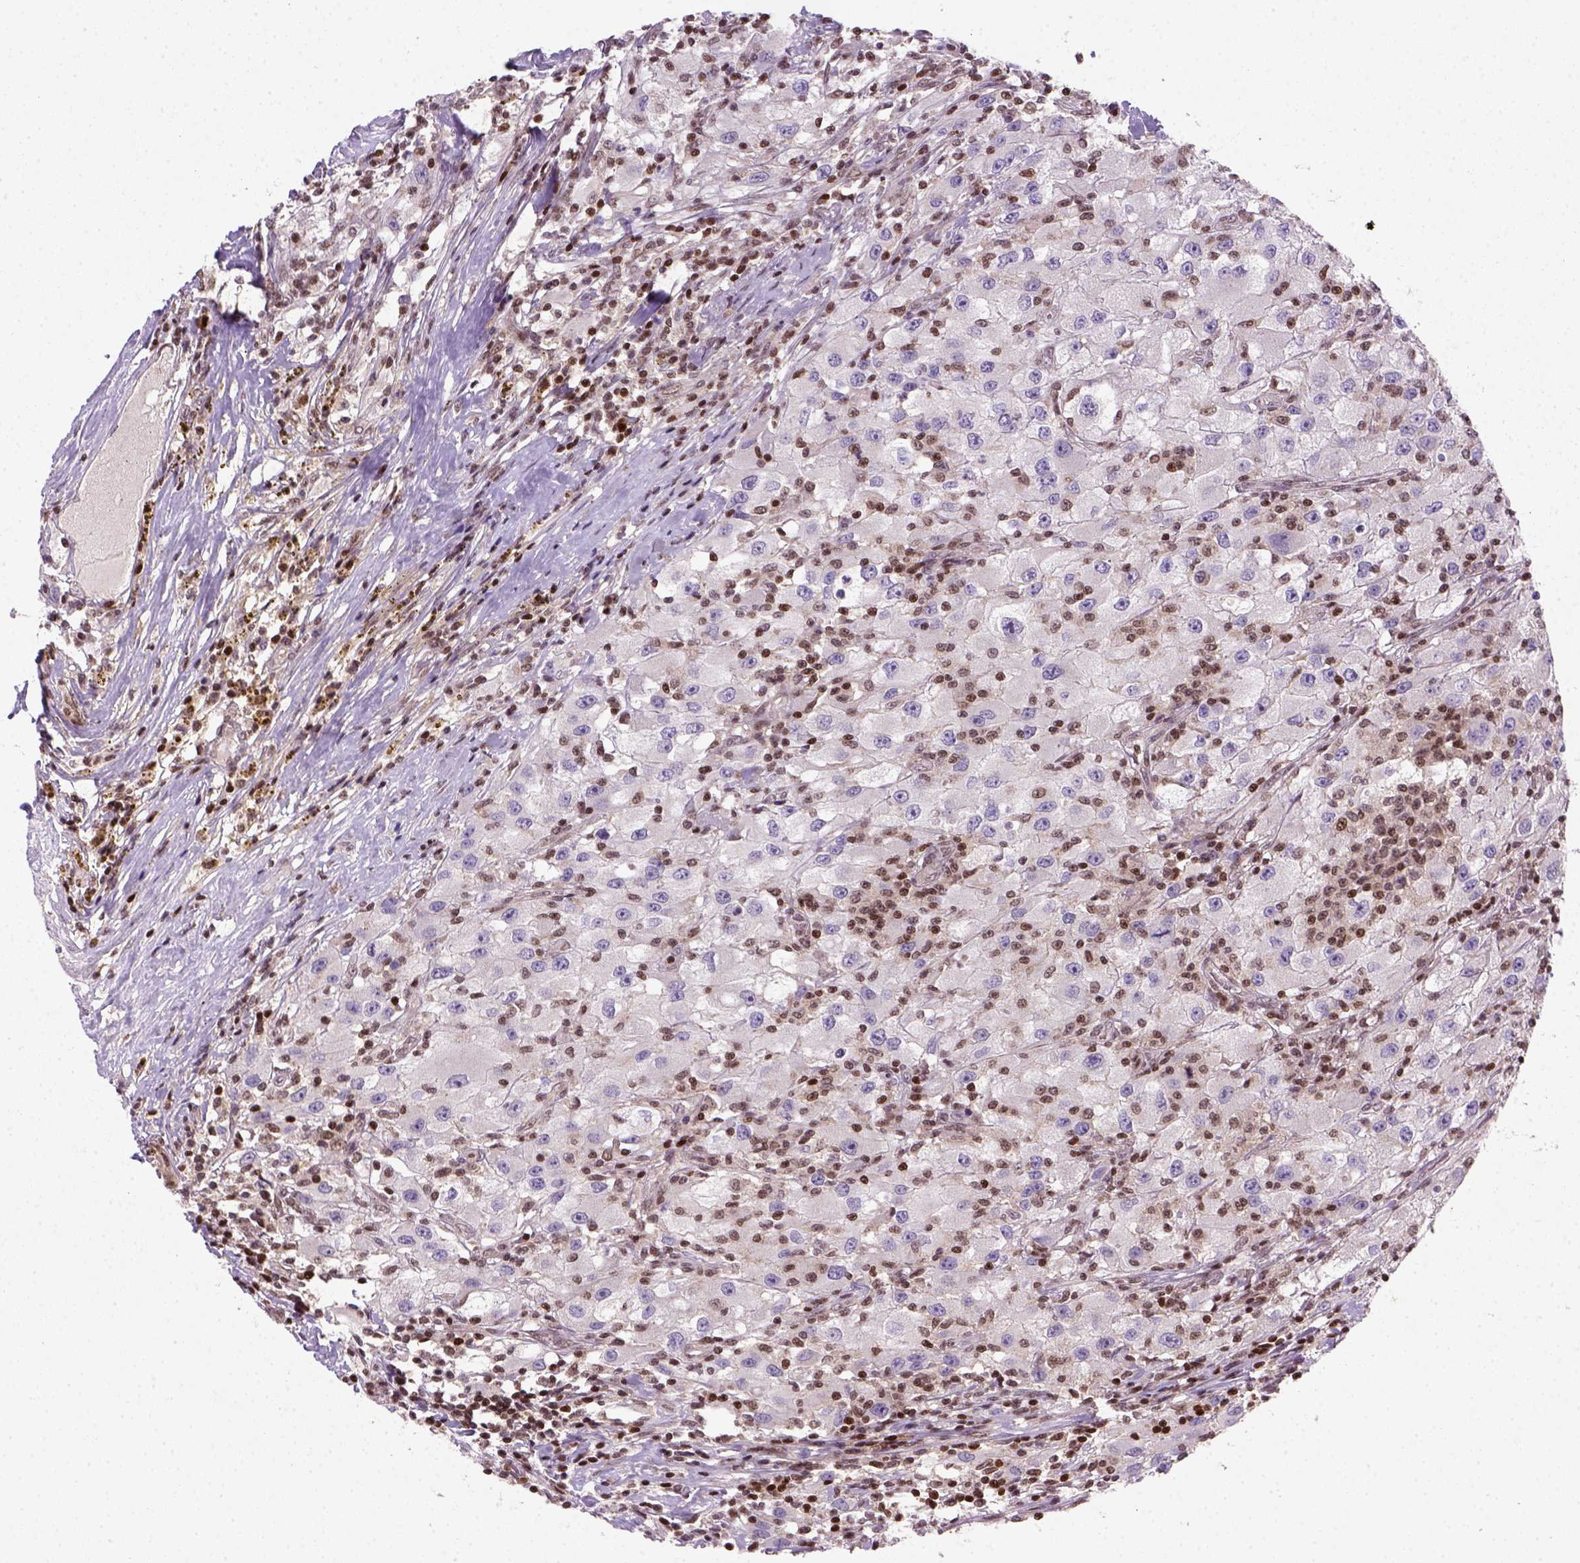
{"staining": {"intensity": "negative", "quantity": "none", "location": "none"}, "tissue": "renal cancer", "cell_type": "Tumor cells", "image_type": "cancer", "snomed": [{"axis": "morphology", "description": "Adenocarcinoma, NOS"}, {"axis": "topography", "description": "Kidney"}], "caption": "This is a histopathology image of immunohistochemistry (IHC) staining of renal cancer, which shows no expression in tumor cells.", "gene": "MGMT", "patient": {"sex": "female", "age": 67}}